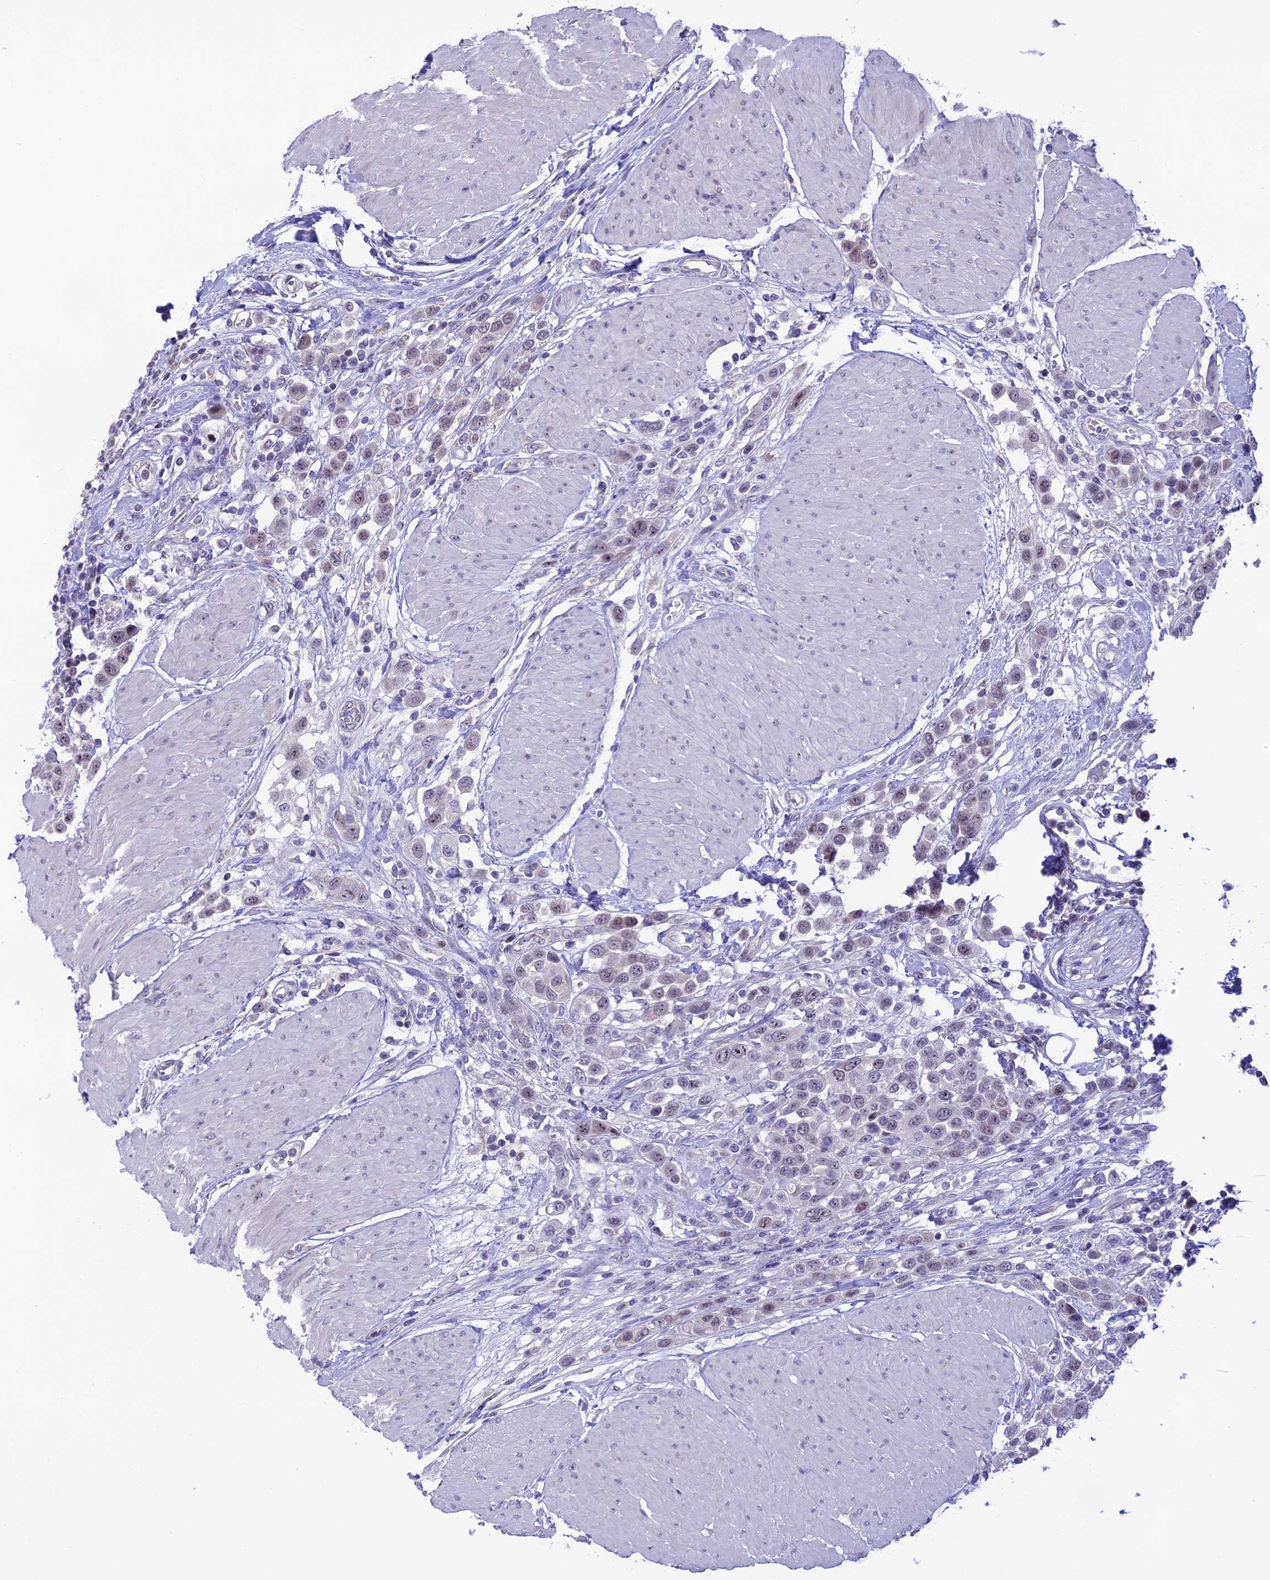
{"staining": {"intensity": "weak", "quantity": "25%-75%", "location": "nuclear"}, "tissue": "urothelial cancer", "cell_type": "Tumor cells", "image_type": "cancer", "snomed": [{"axis": "morphology", "description": "Urothelial carcinoma, High grade"}, {"axis": "topography", "description": "Urinary bladder"}], "caption": "This micrograph demonstrates immunohistochemistry (IHC) staining of human urothelial cancer, with low weak nuclear staining in about 25%-75% of tumor cells.", "gene": "CMSS1", "patient": {"sex": "male", "age": 50}}